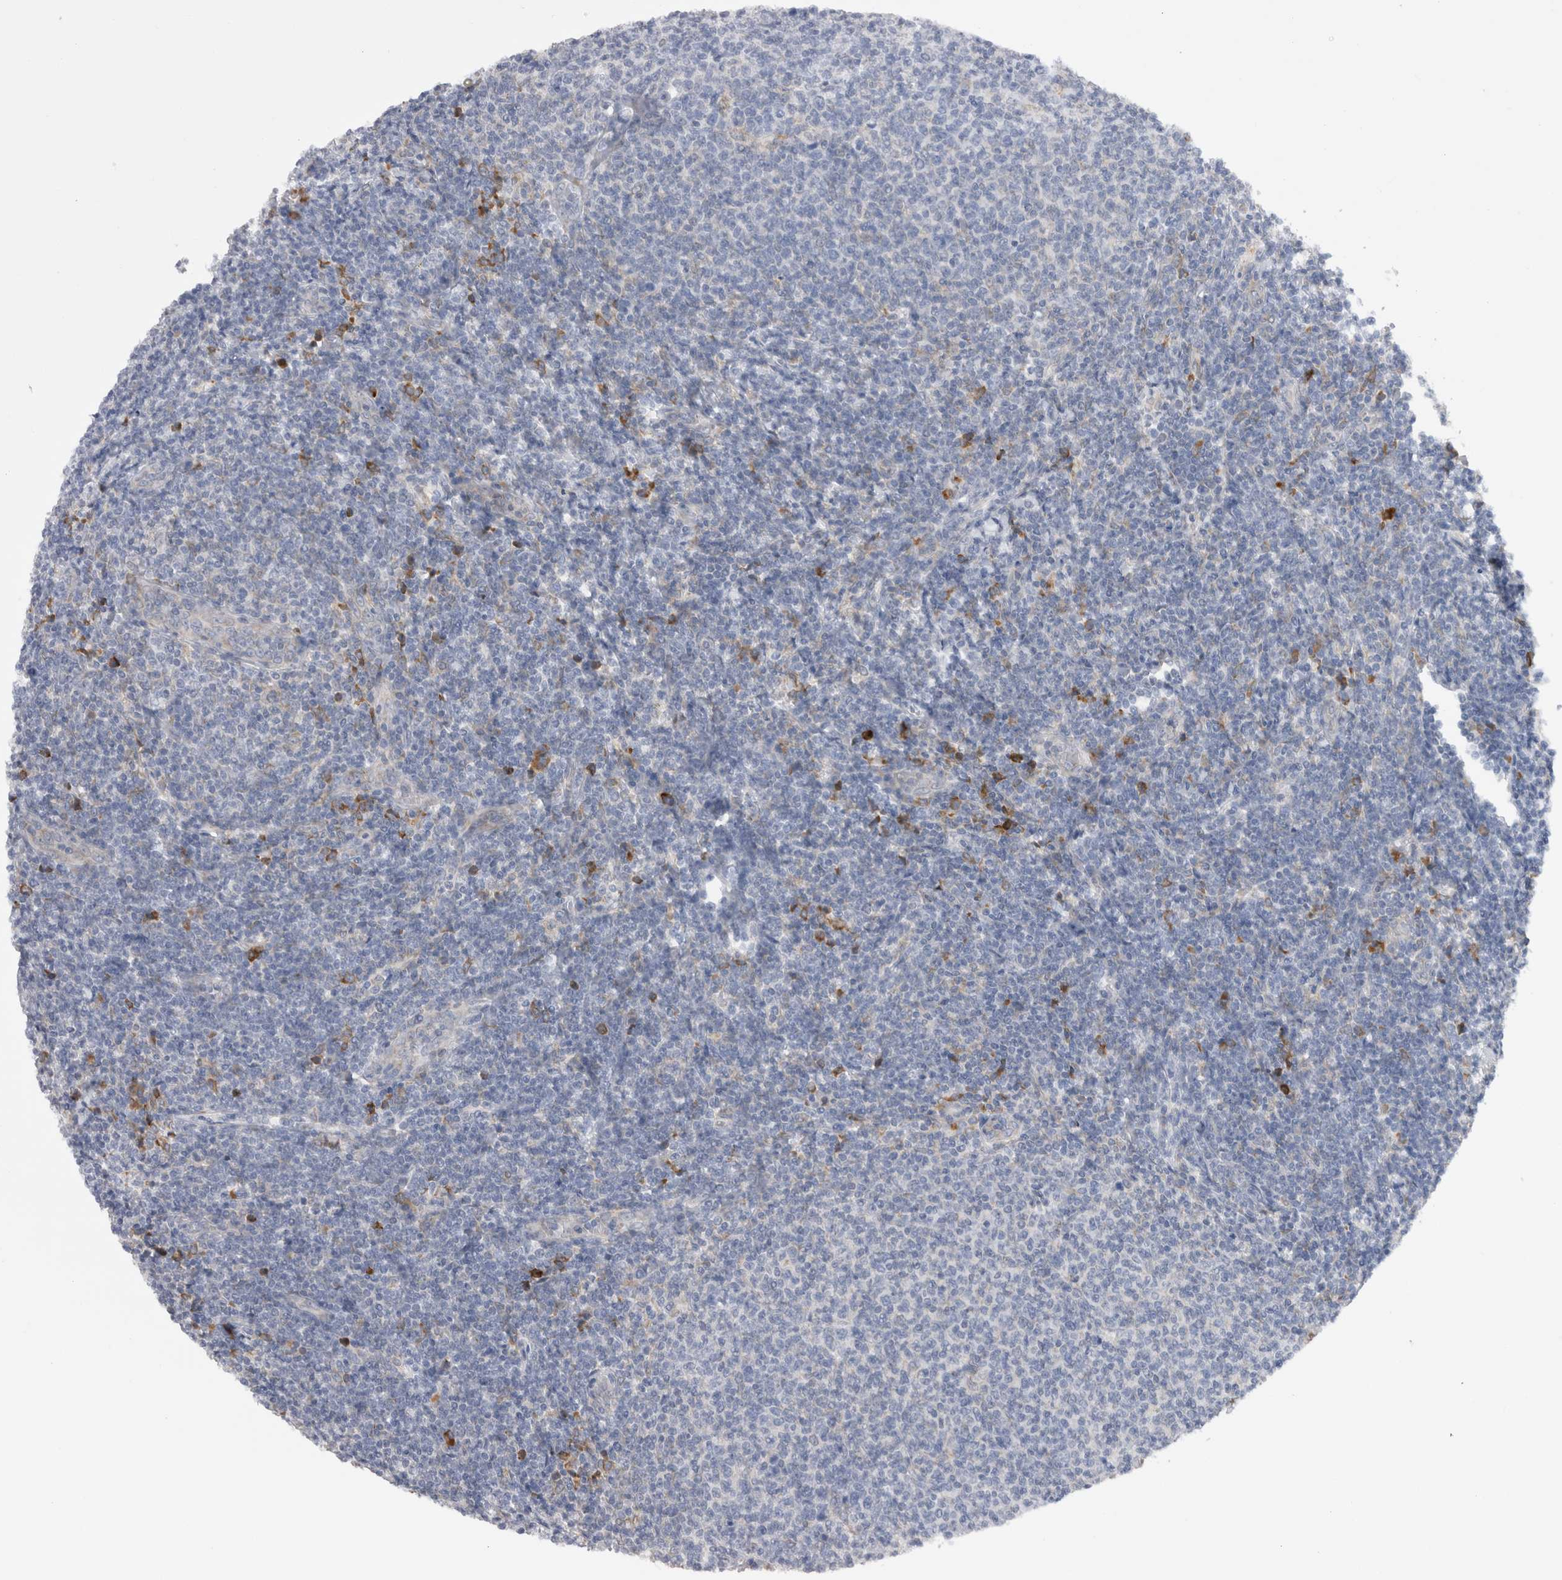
{"staining": {"intensity": "negative", "quantity": "none", "location": "none"}, "tissue": "lymphoma", "cell_type": "Tumor cells", "image_type": "cancer", "snomed": [{"axis": "morphology", "description": "Malignant lymphoma, non-Hodgkin's type, Low grade"}, {"axis": "topography", "description": "Lymph node"}], "caption": "Immunohistochemistry (IHC) photomicrograph of neoplastic tissue: low-grade malignant lymphoma, non-Hodgkin's type stained with DAB (3,3'-diaminobenzidine) reveals no significant protein staining in tumor cells.", "gene": "VCPIP1", "patient": {"sex": "male", "age": 66}}